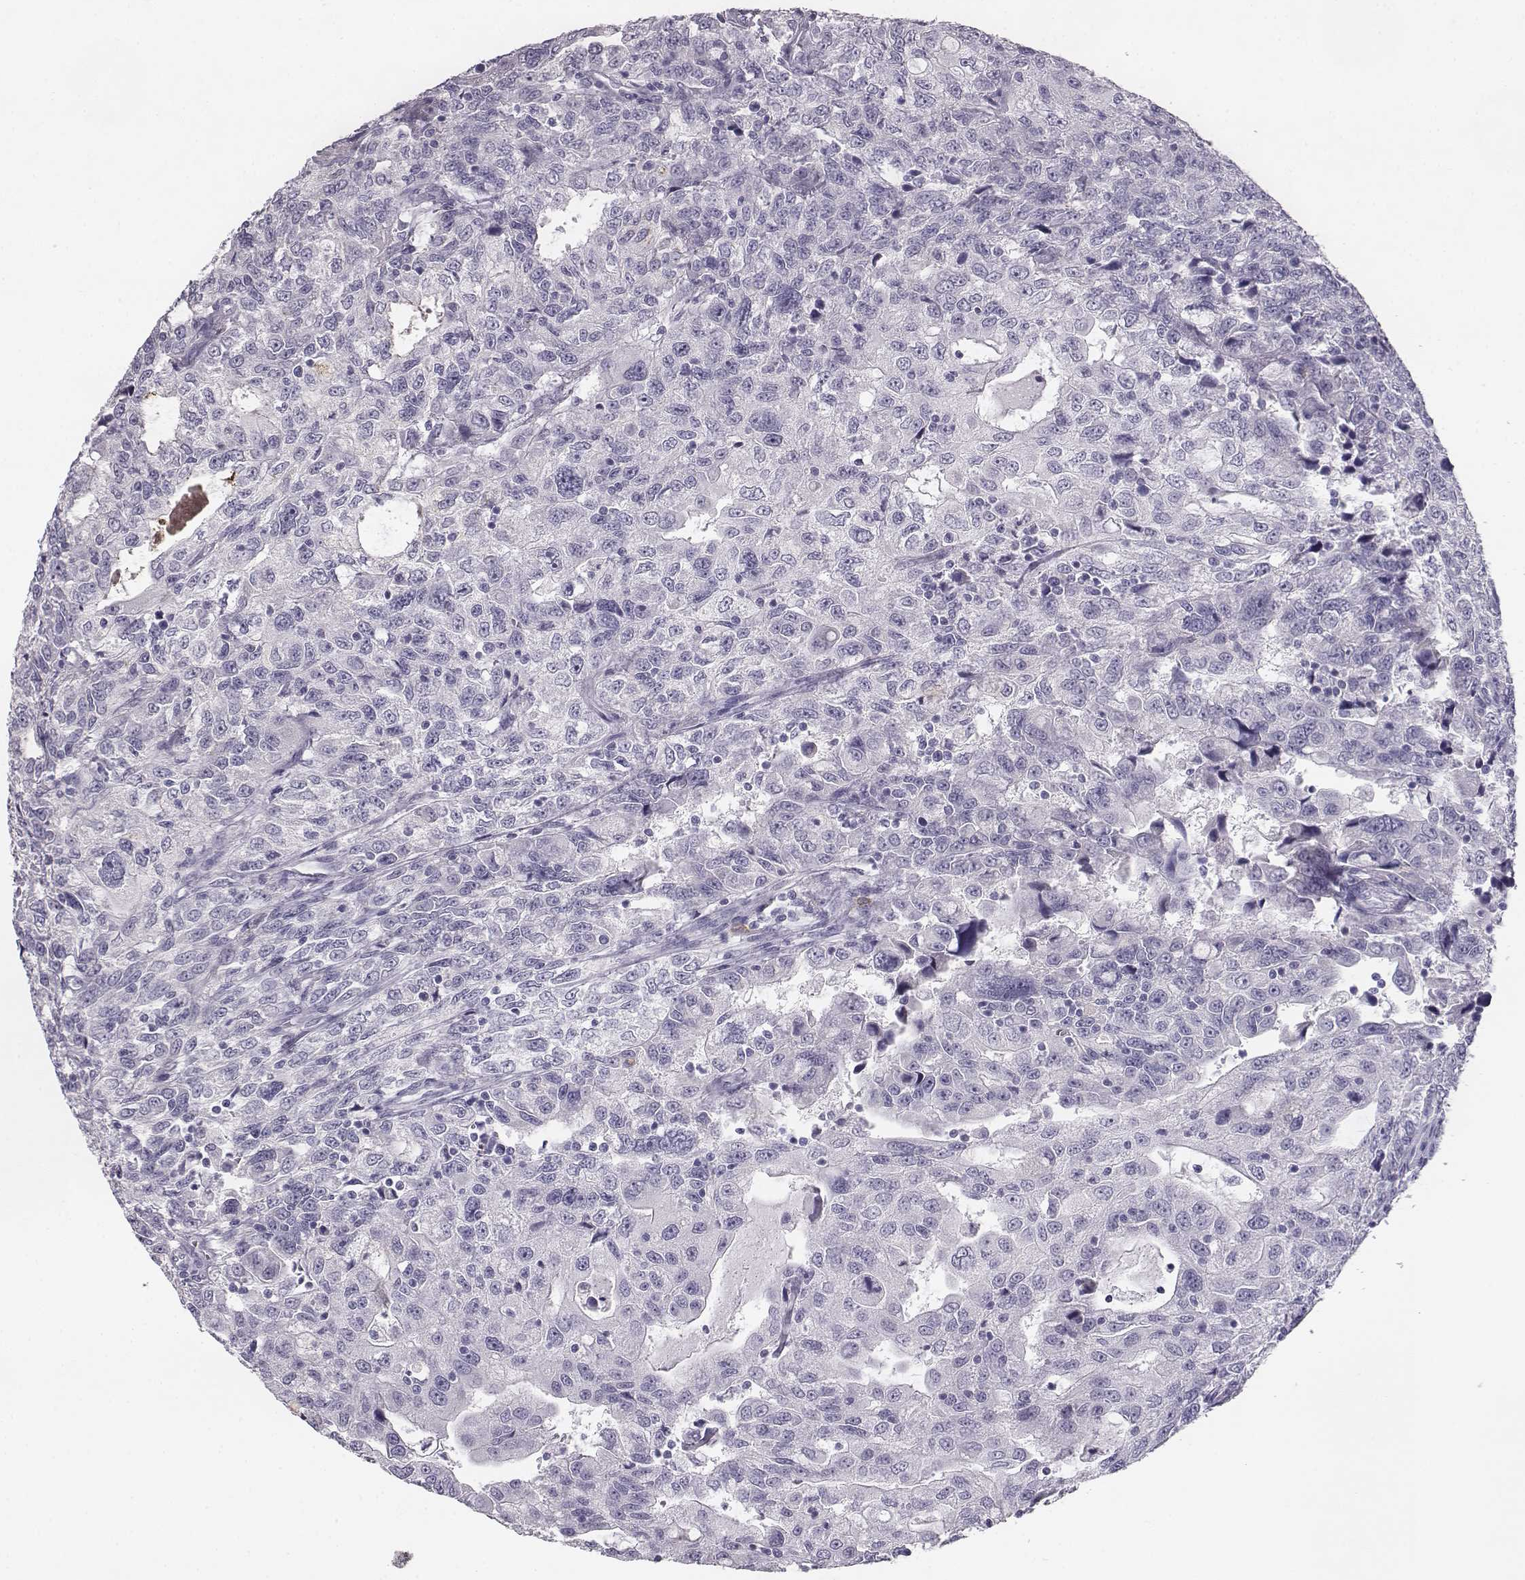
{"staining": {"intensity": "negative", "quantity": "none", "location": "none"}, "tissue": "urothelial cancer", "cell_type": "Tumor cells", "image_type": "cancer", "snomed": [{"axis": "morphology", "description": "Urothelial carcinoma, NOS"}, {"axis": "morphology", "description": "Urothelial carcinoma, High grade"}, {"axis": "topography", "description": "Urinary bladder"}], "caption": "Tumor cells show no significant expression in transitional cell carcinoma. (DAB (3,3'-diaminobenzidine) immunohistochemistry visualized using brightfield microscopy, high magnification).", "gene": "NPTXR", "patient": {"sex": "female", "age": 73}}